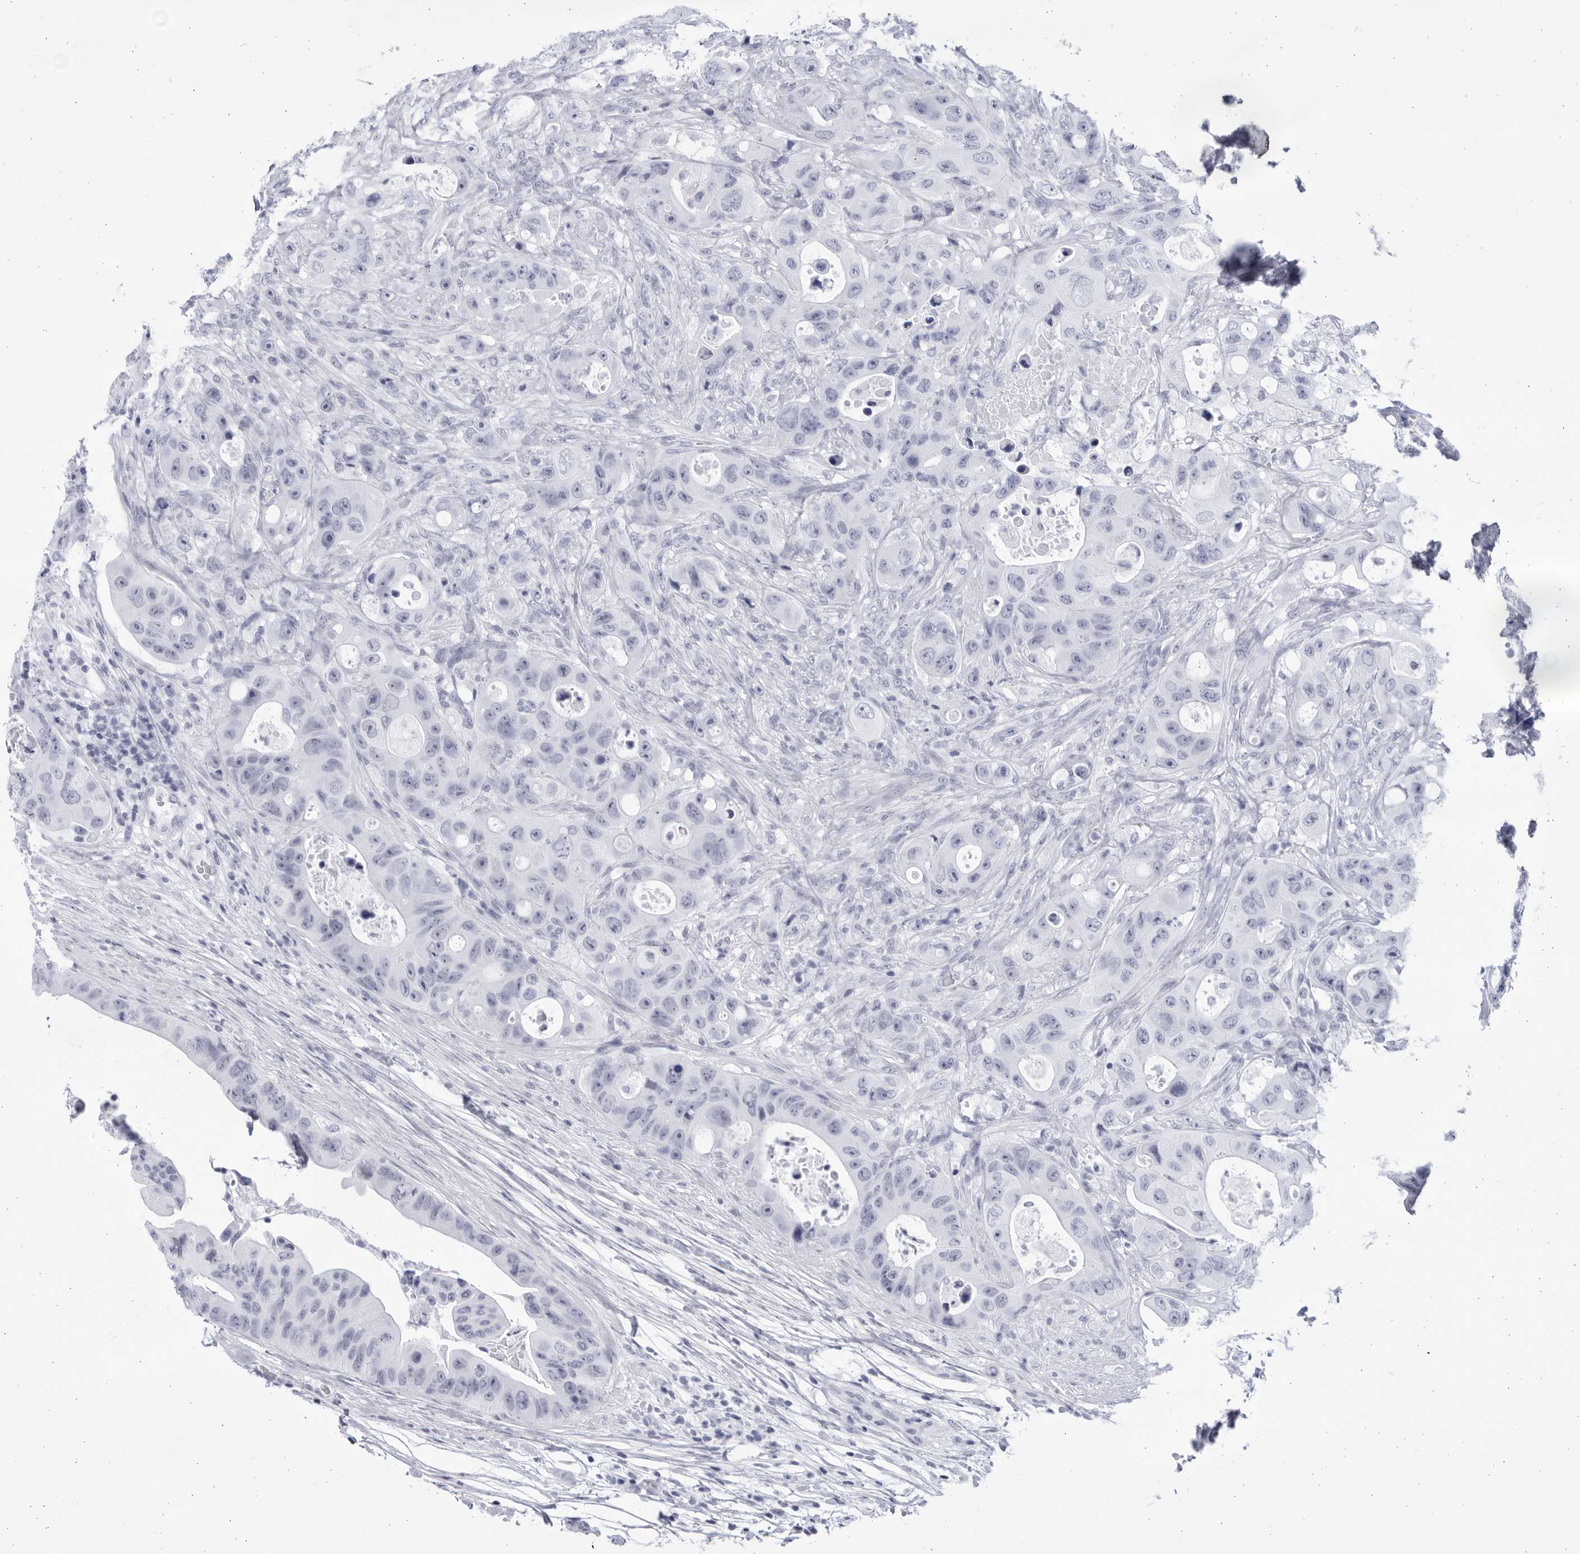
{"staining": {"intensity": "negative", "quantity": "none", "location": "none"}, "tissue": "colorectal cancer", "cell_type": "Tumor cells", "image_type": "cancer", "snomed": [{"axis": "morphology", "description": "Adenocarcinoma, NOS"}, {"axis": "topography", "description": "Colon"}], "caption": "A high-resolution micrograph shows immunohistochemistry staining of colorectal cancer, which displays no significant staining in tumor cells.", "gene": "CCDC181", "patient": {"sex": "female", "age": 46}}